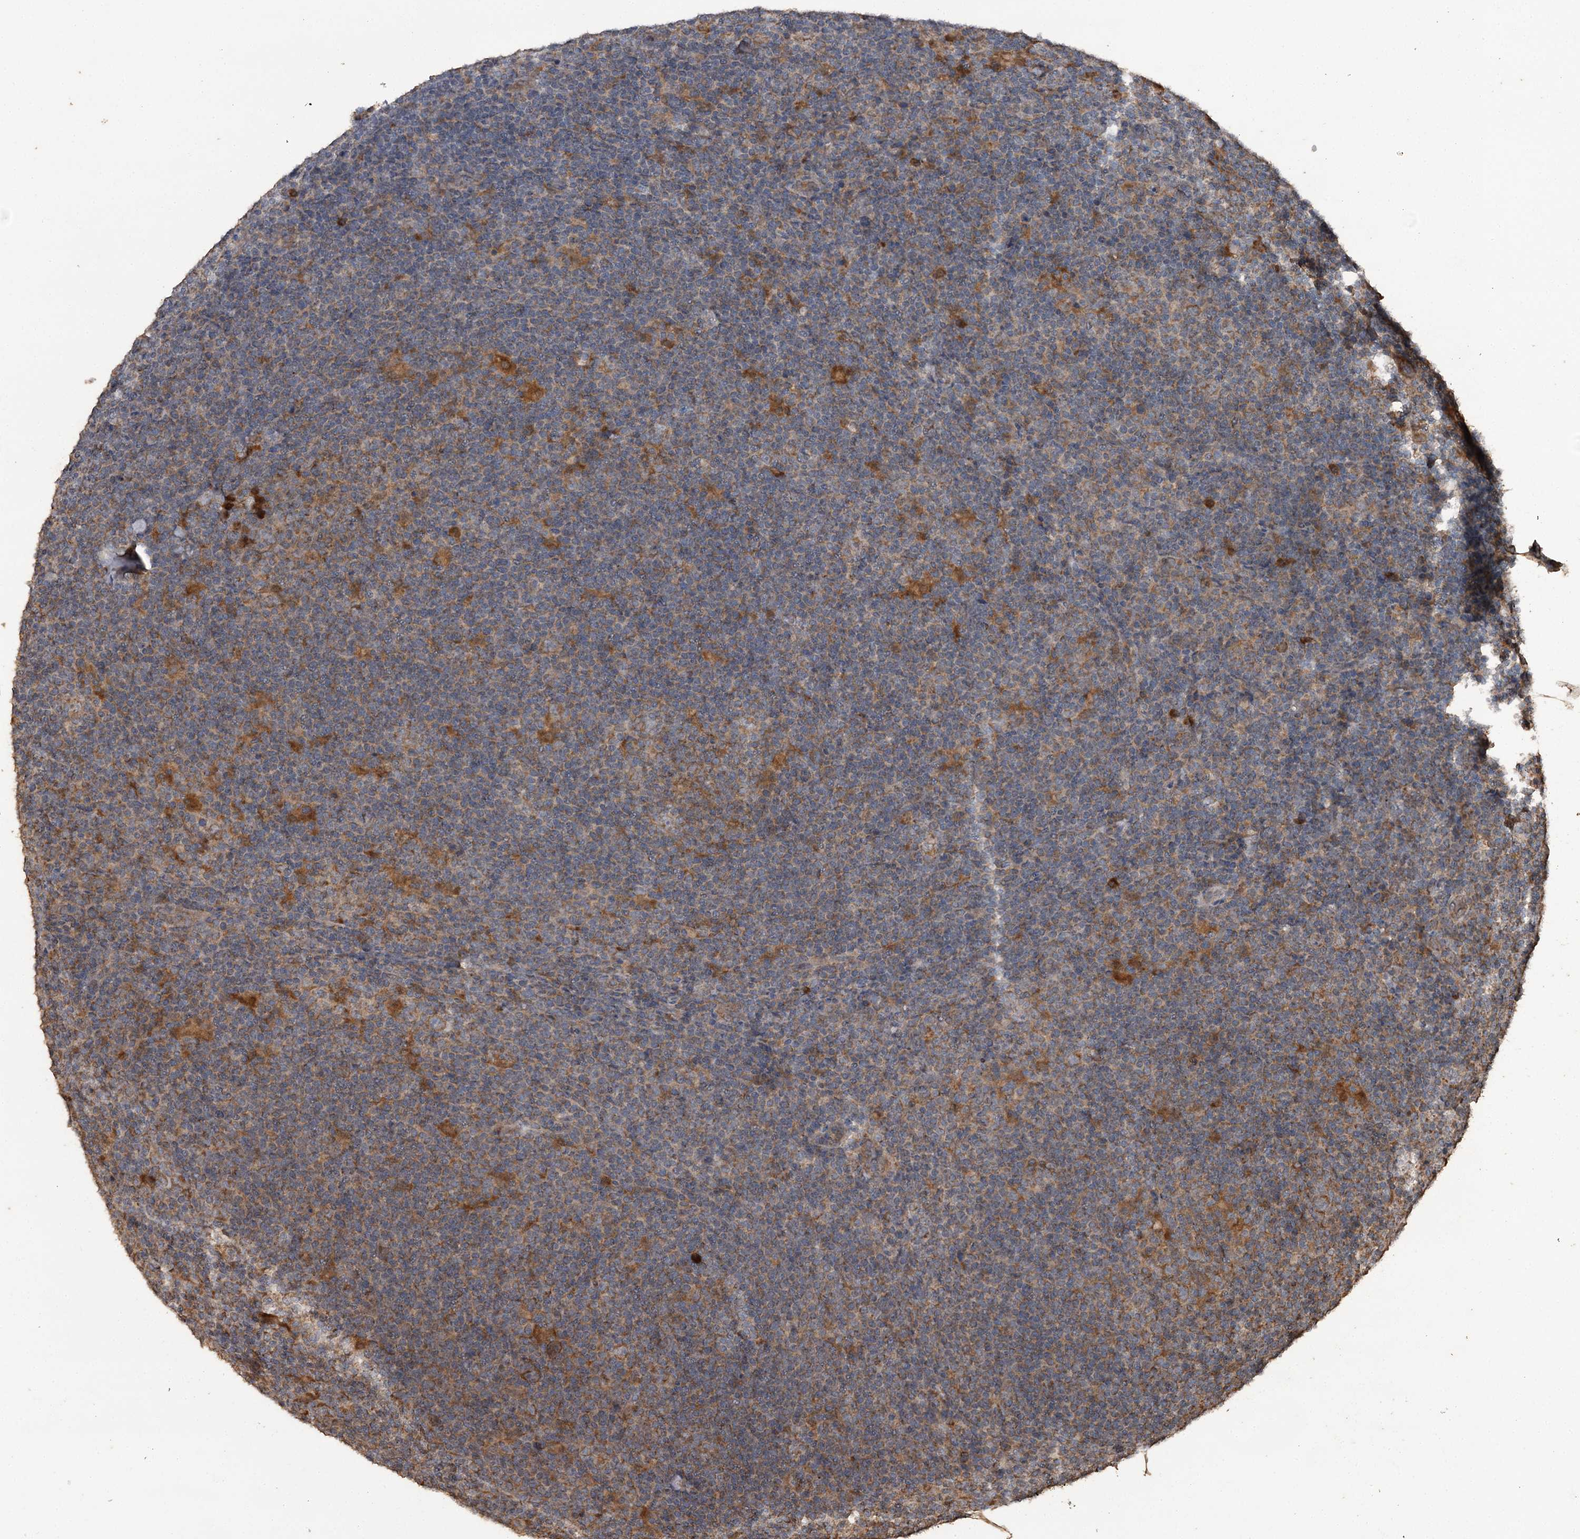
{"staining": {"intensity": "weak", "quantity": "25%-75%", "location": "cytoplasmic/membranous"}, "tissue": "lymphoma", "cell_type": "Tumor cells", "image_type": "cancer", "snomed": [{"axis": "morphology", "description": "Hodgkin's disease, NOS"}, {"axis": "topography", "description": "Lymph node"}], "caption": "A low amount of weak cytoplasmic/membranous staining is seen in approximately 25%-75% of tumor cells in lymphoma tissue. The protein of interest is shown in brown color, while the nuclei are stained blue.", "gene": "WIPI1", "patient": {"sex": "female", "age": 57}}